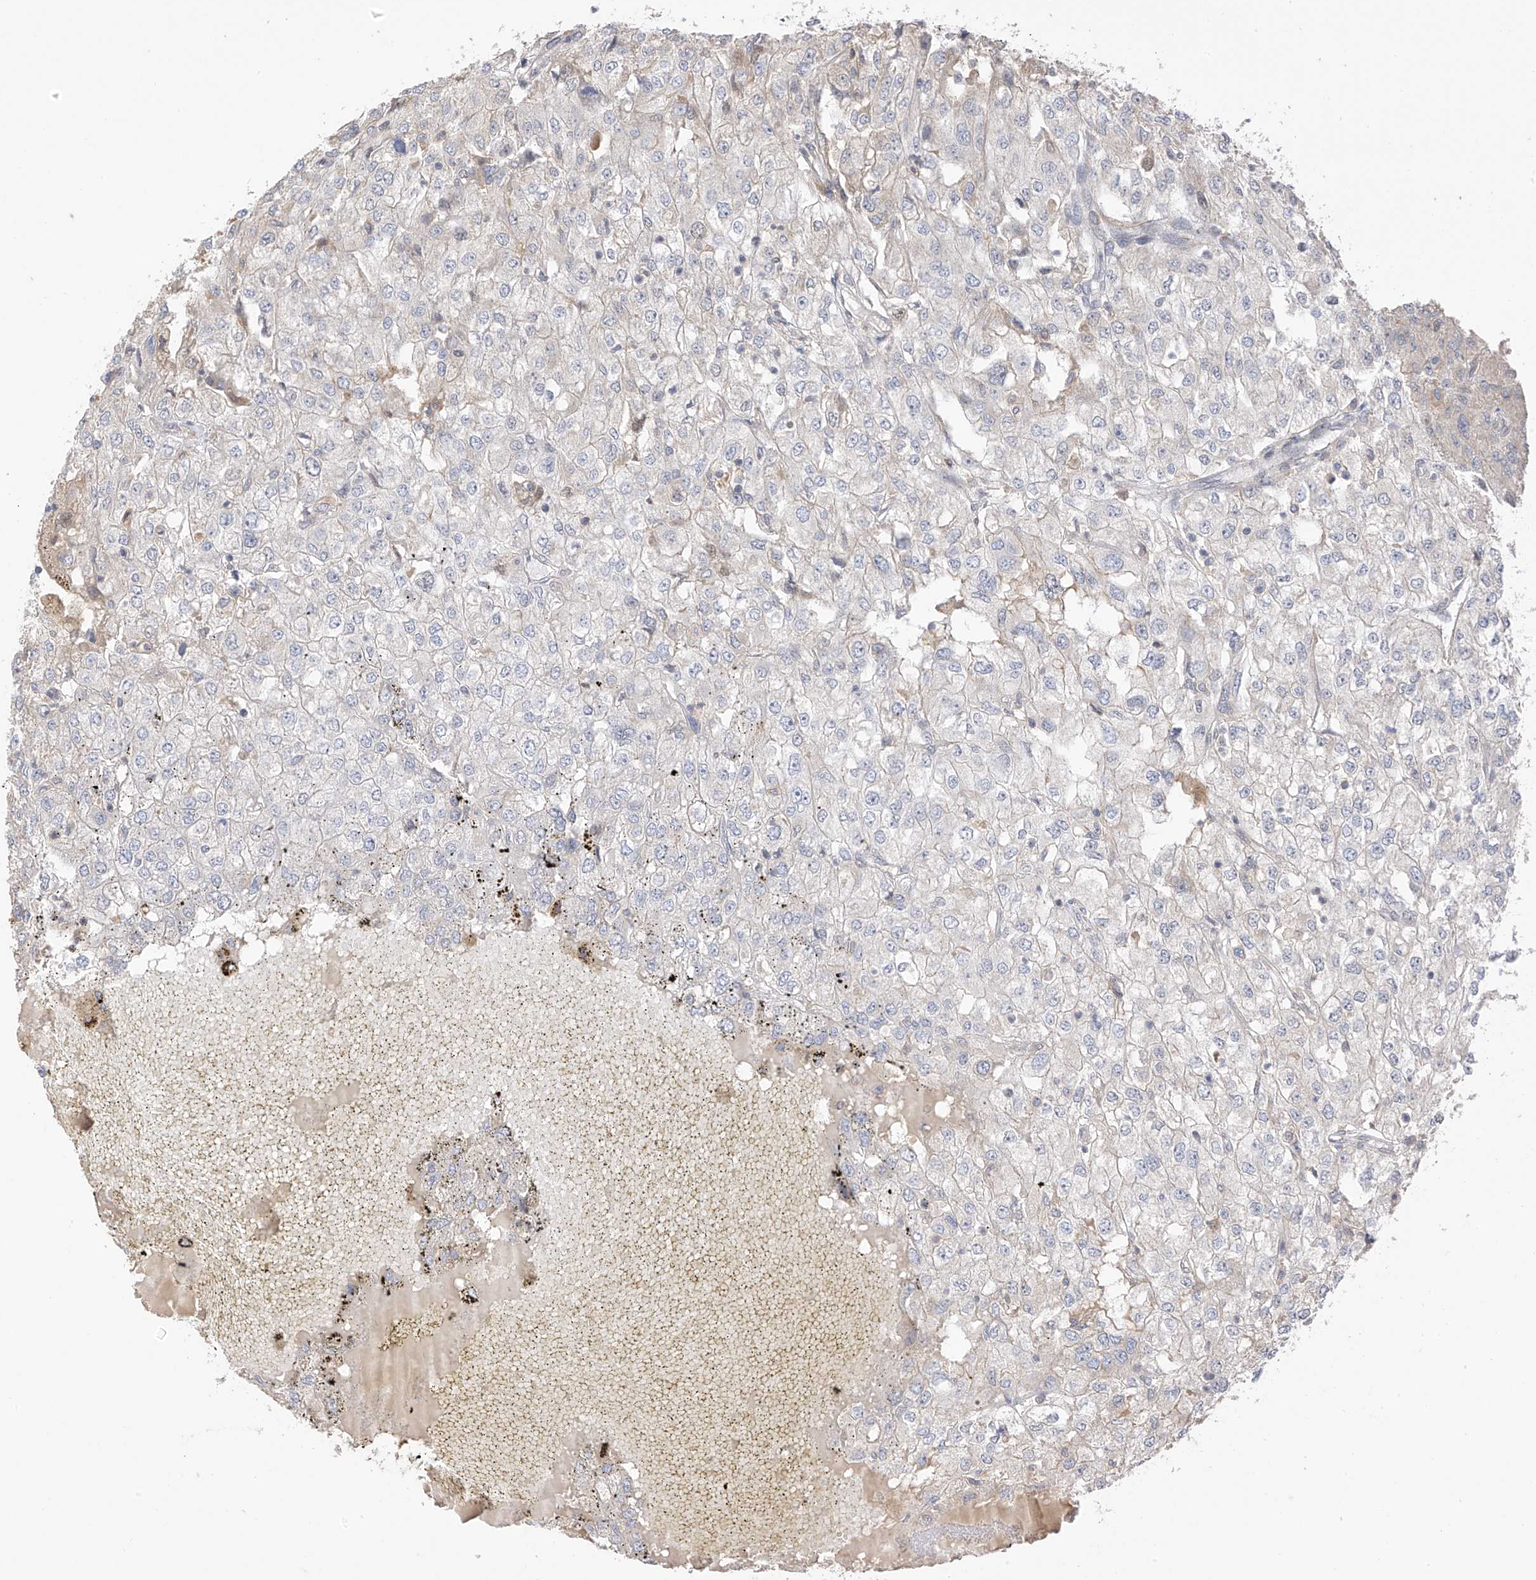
{"staining": {"intensity": "negative", "quantity": "none", "location": "none"}, "tissue": "renal cancer", "cell_type": "Tumor cells", "image_type": "cancer", "snomed": [{"axis": "morphology", "description": "Adenocarcinoma, NOS"}, {"axis": "topography", "description": "Kidney"}], "caption": "IHC image of human renal cancer stained for a protein (brown), which demonstrates no expression in tumor cells.", "gene": "REC8", "patient": {"sex": "female", "age": 54}}